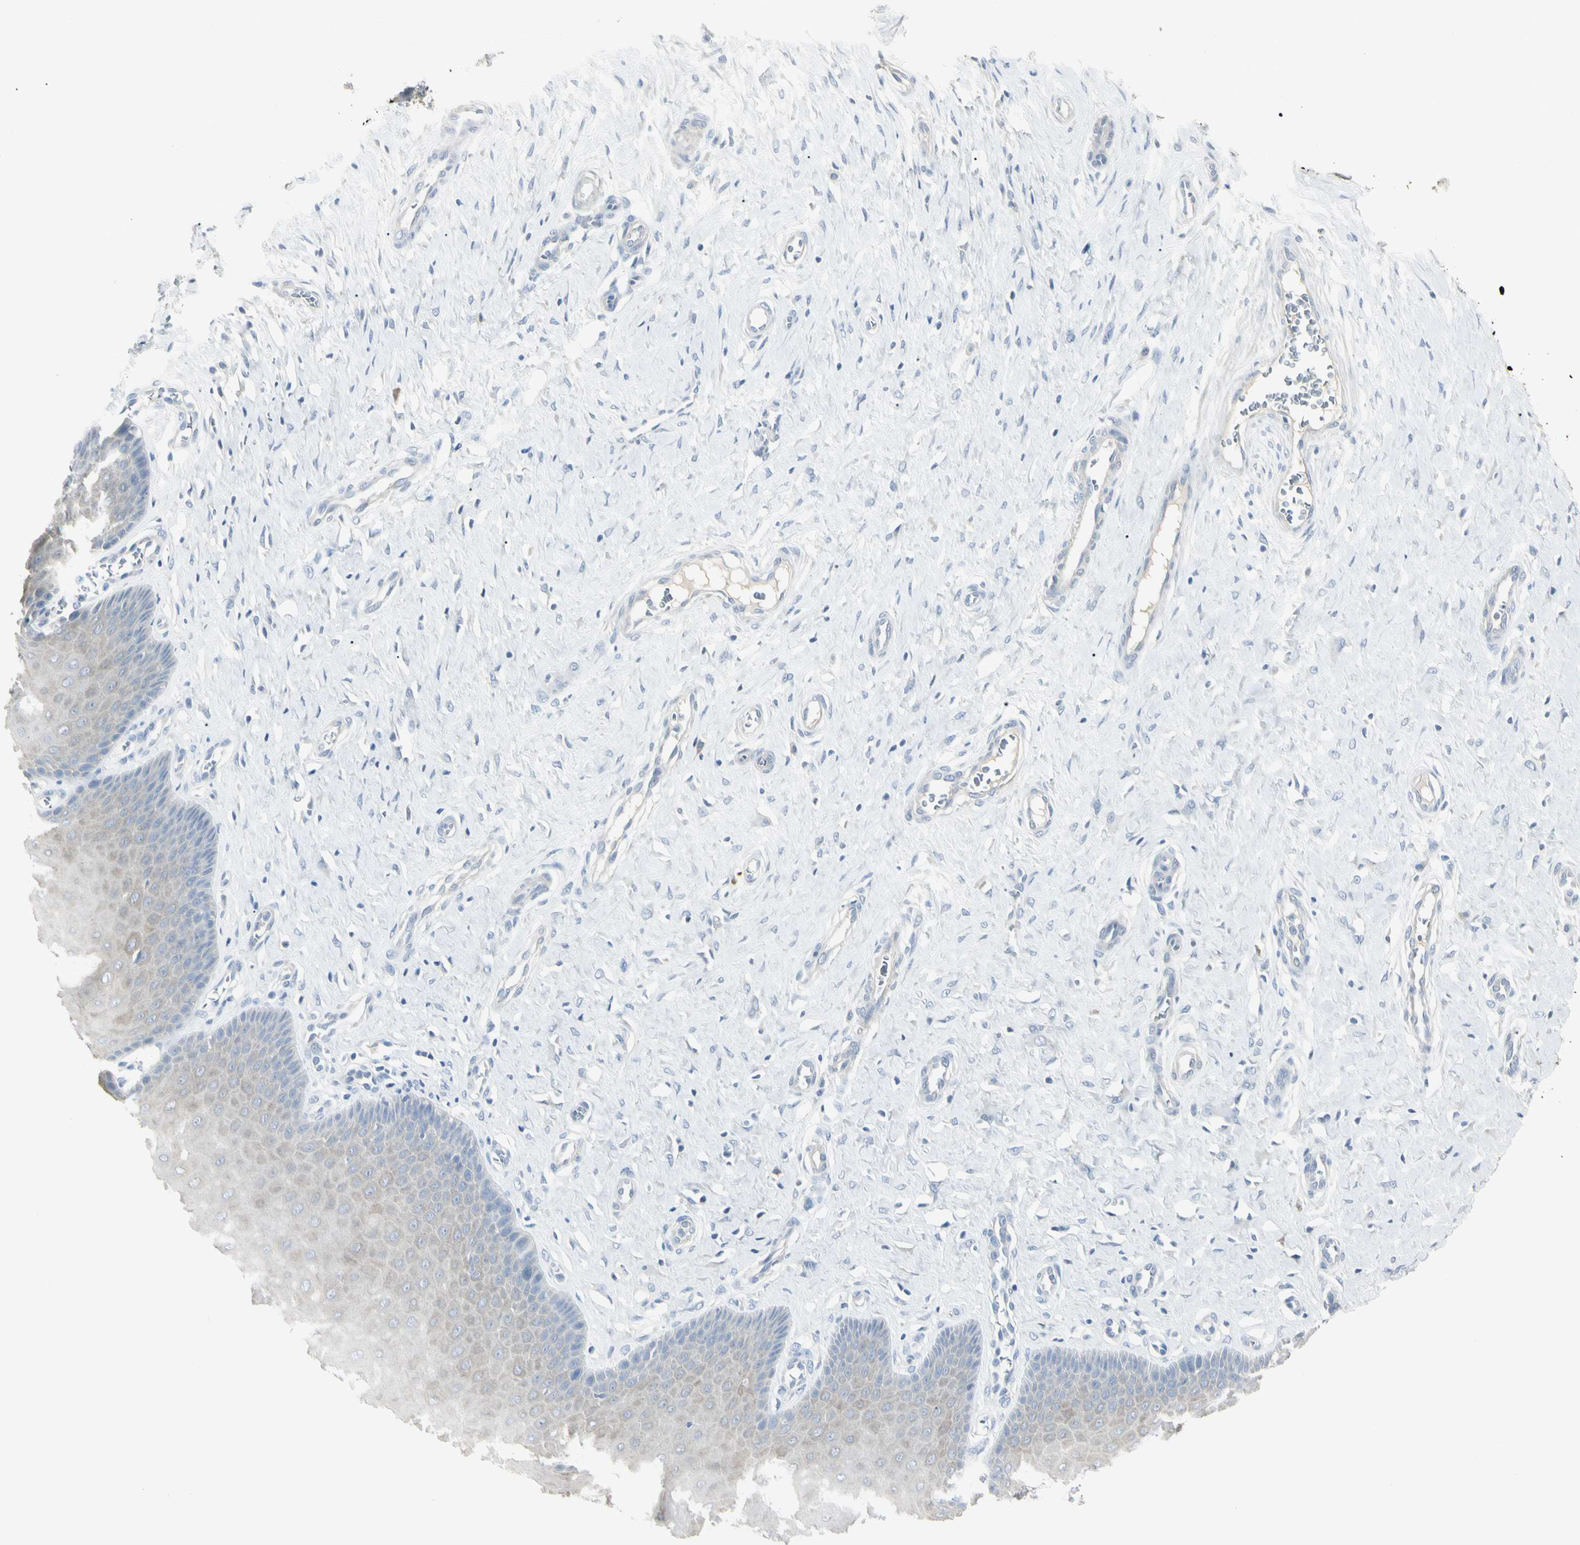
{"staining": {"intensity": "negative", "quantity": "none", "location": "none"}, "tissue": "cervix", "cell_type": "Glandular cells", "image_type": "normal", "snomed": [{"axis": "morphology", "description": "Normal tissue, NOS"}, {"axis": "topography", "description": "Cervix"}], "caption": "IHC micrograph of unremarkable cervix: human cervix stained with DAB (3,3'-diaminobenzidine) reveals no significant protein positivity in glandular cells. (Brightfield microscopy of DAB immunohistochemistry at high magnification).", "gene": "PIP", "patient": {"sex": "female", "age": 55}}